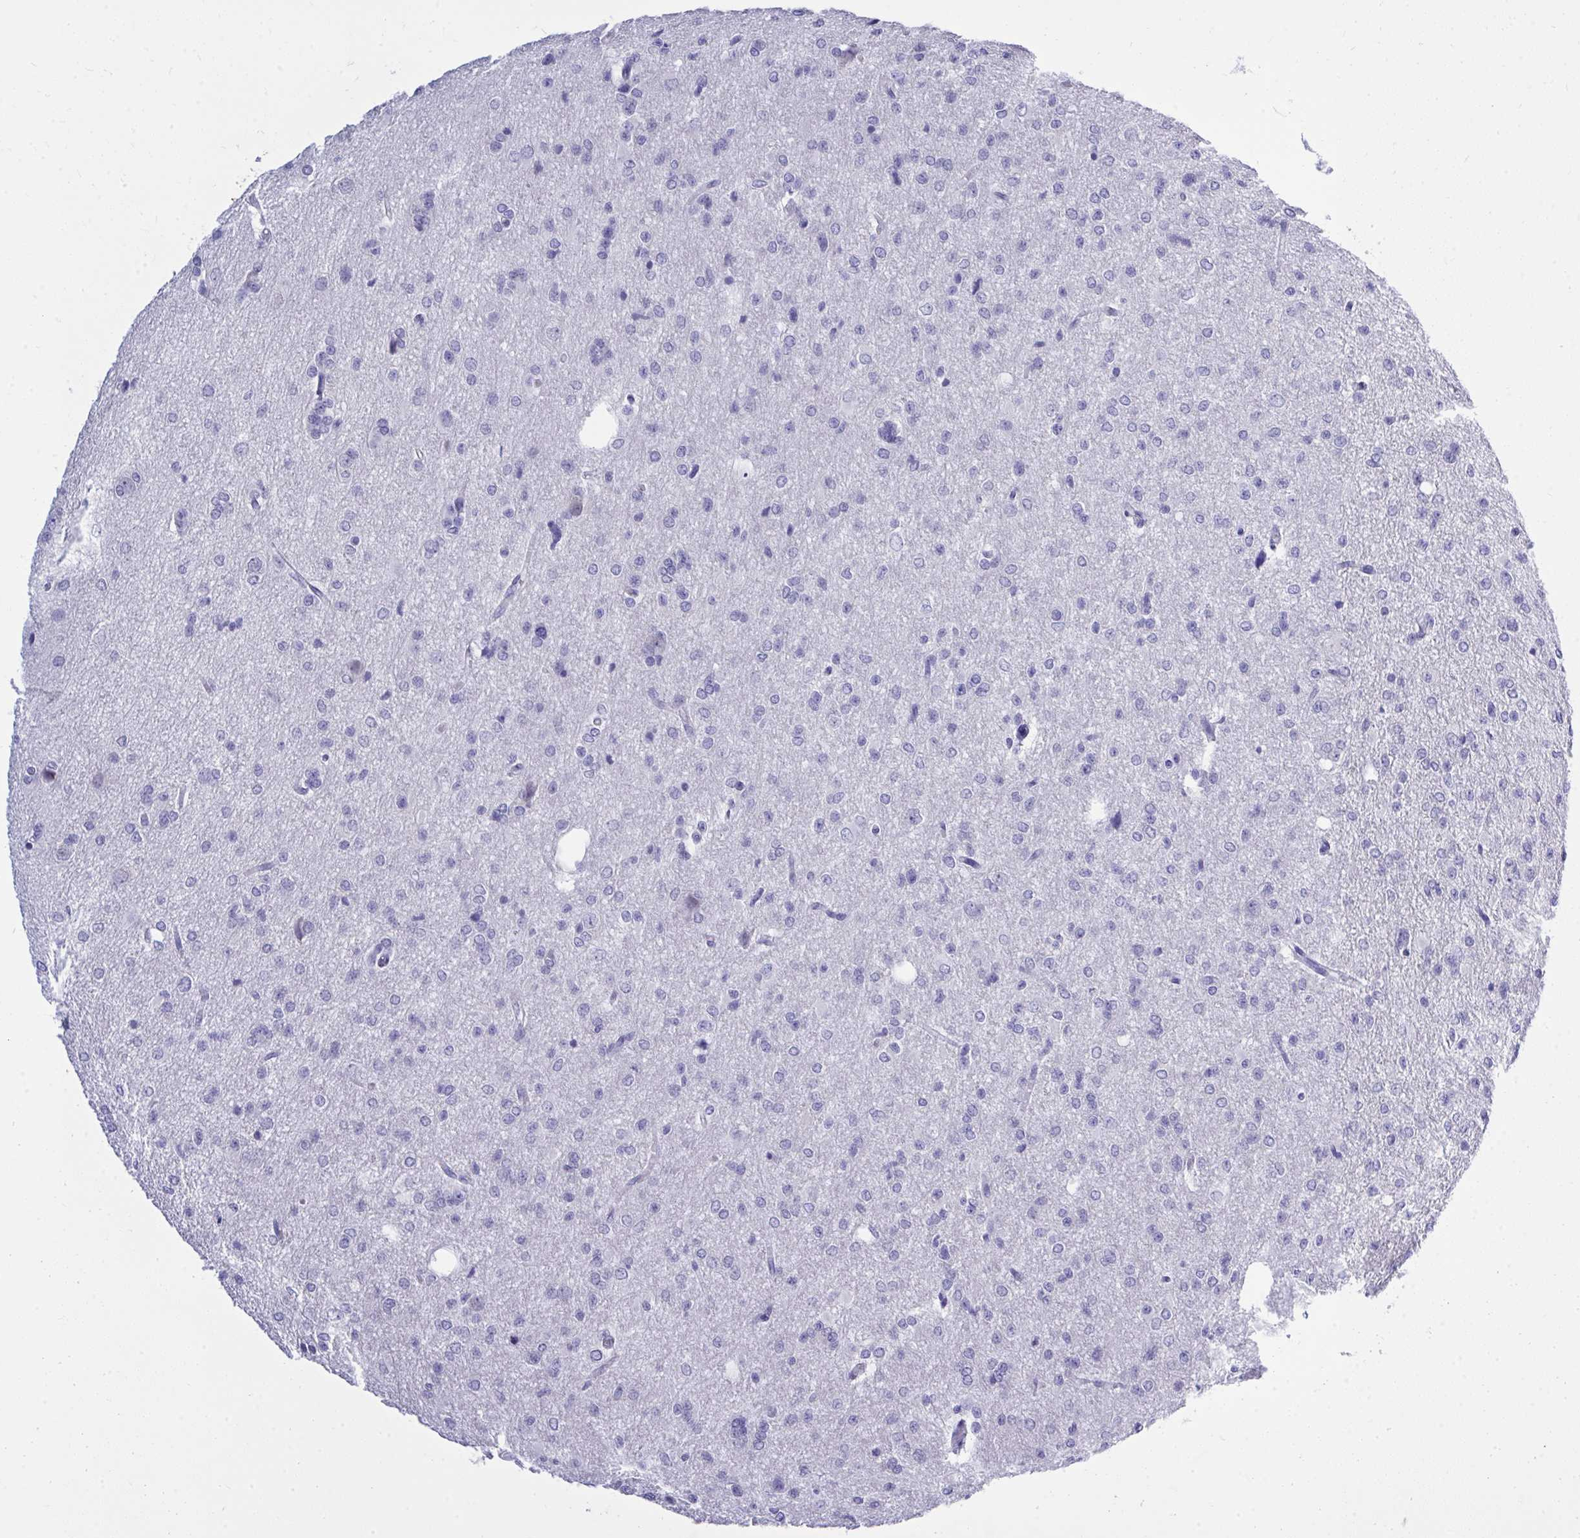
{"staining": {"intensity": "negative", "quantity": "none", "location": "none"}, "tissue": "glioma", "cell_type": "Tumor cells", "image_type": "cancer", "snomed": [{"axis": "morphology", "description": "Glioma, malignant, Low grade"}, {"axis": "topography", "description": "Brain"}], "caption": "A photomicrograph of low-grade glioma (malignant) stained for a protein exhibits no brown staining in tumor cells. (DAB immunohistochemistry (IHC) with hematoxylin counter stain).", "gene": "PSD", "patient": {"sex": "male", "age": 26}}